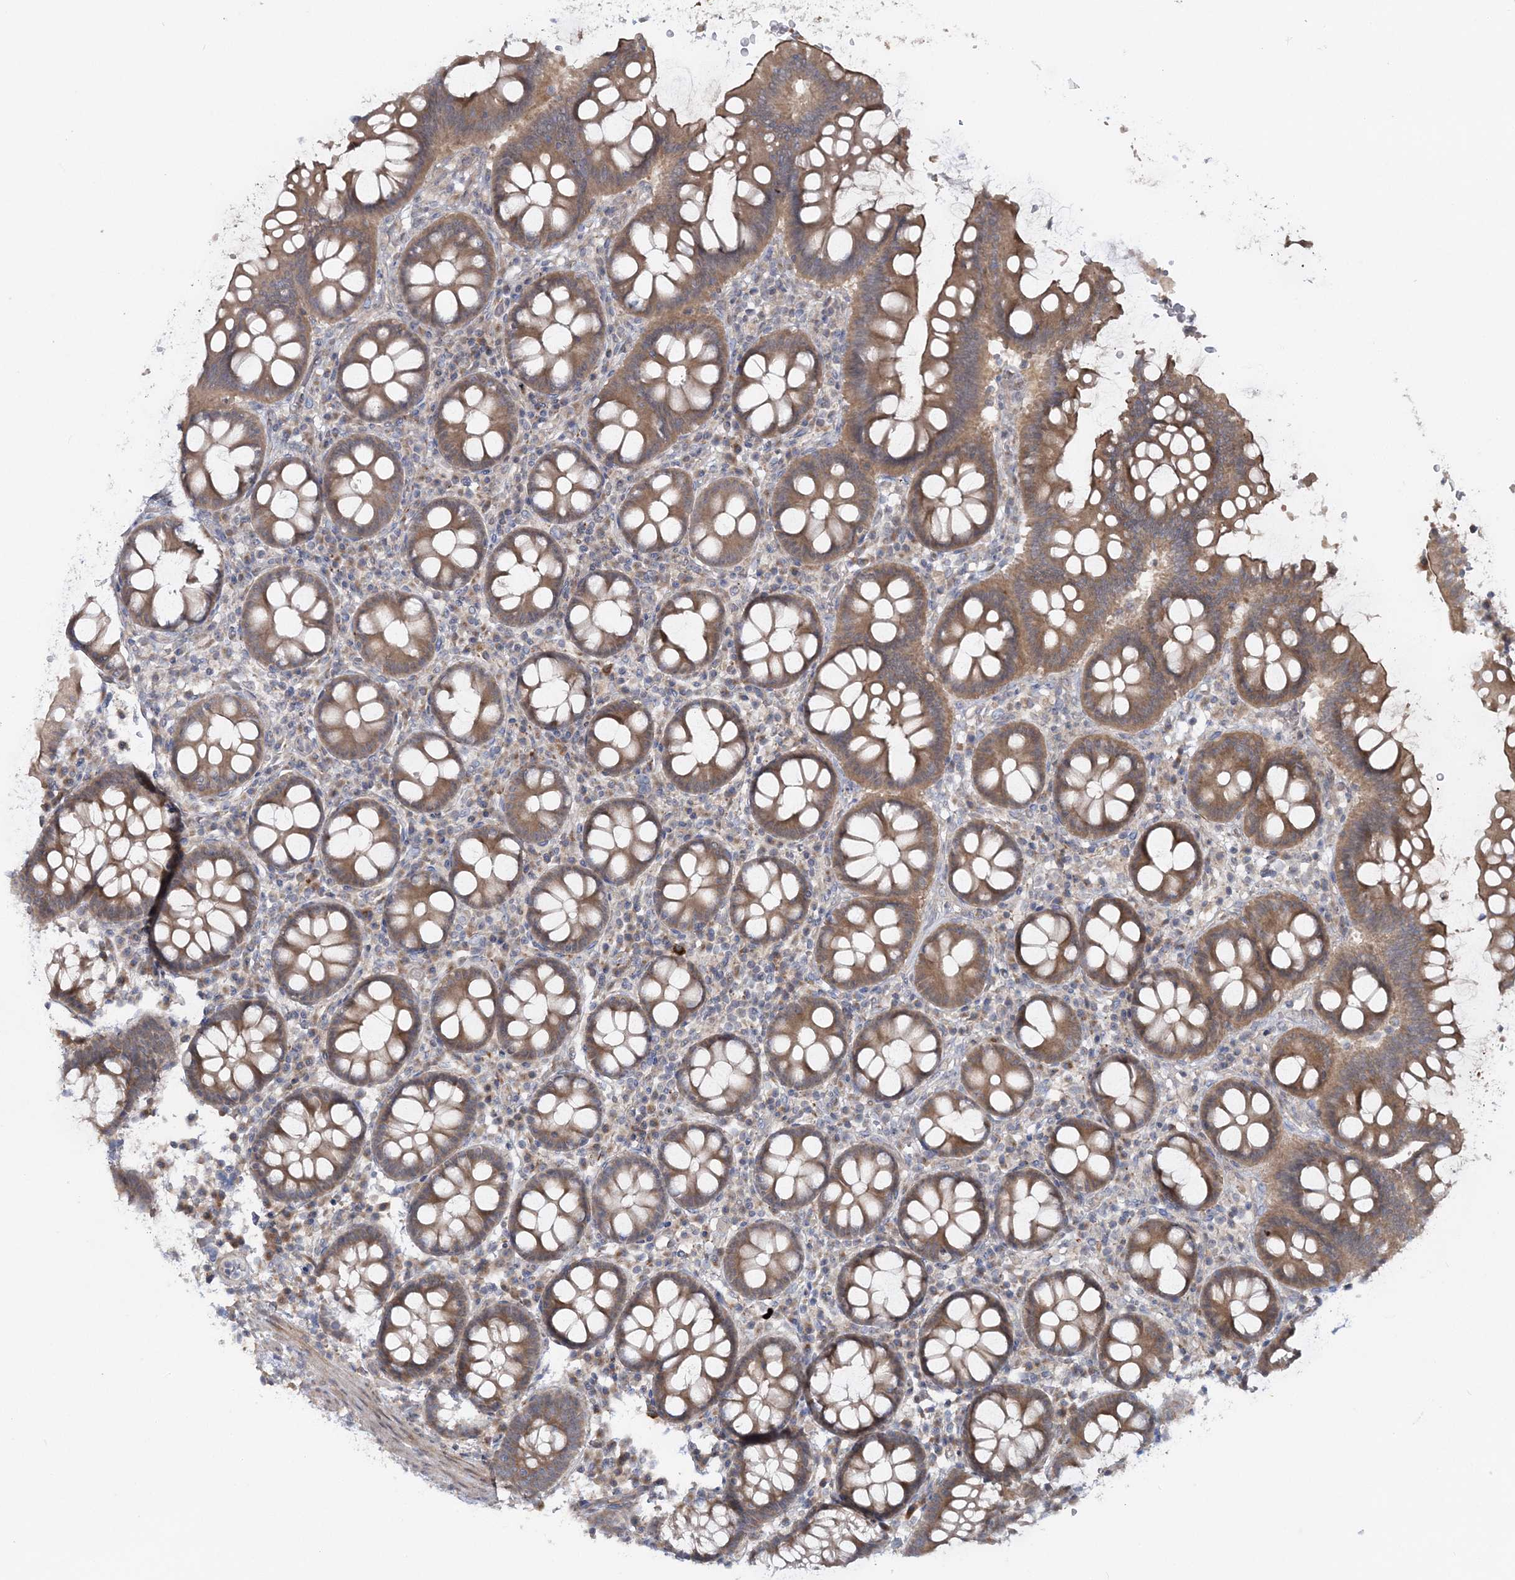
{"staining": {"intensity": "moderate", "quantity": ">75%", "location": "cytoplasmic/membranous"}, "tissue": "colon", "cell_type": "Endothelial cells", "image_type": "normal", "snomed": [{"axis": "morphology", "description": "Normal tissue, NOS"}, {"axis": "topography", "description": "Colon"}], "caption": "Unremarkable colon was stained to show a protein in brown. There is medium levels of moderate cytoplasmic/membranous expression in approximately >75% of endothelial cells. (Stains: DAB in brown, nuclei in blue, Microscopy: brightfield microscopy at high magnification).", "gene": "MOCS2", "patient": {"sex": "female", "age": 79}}